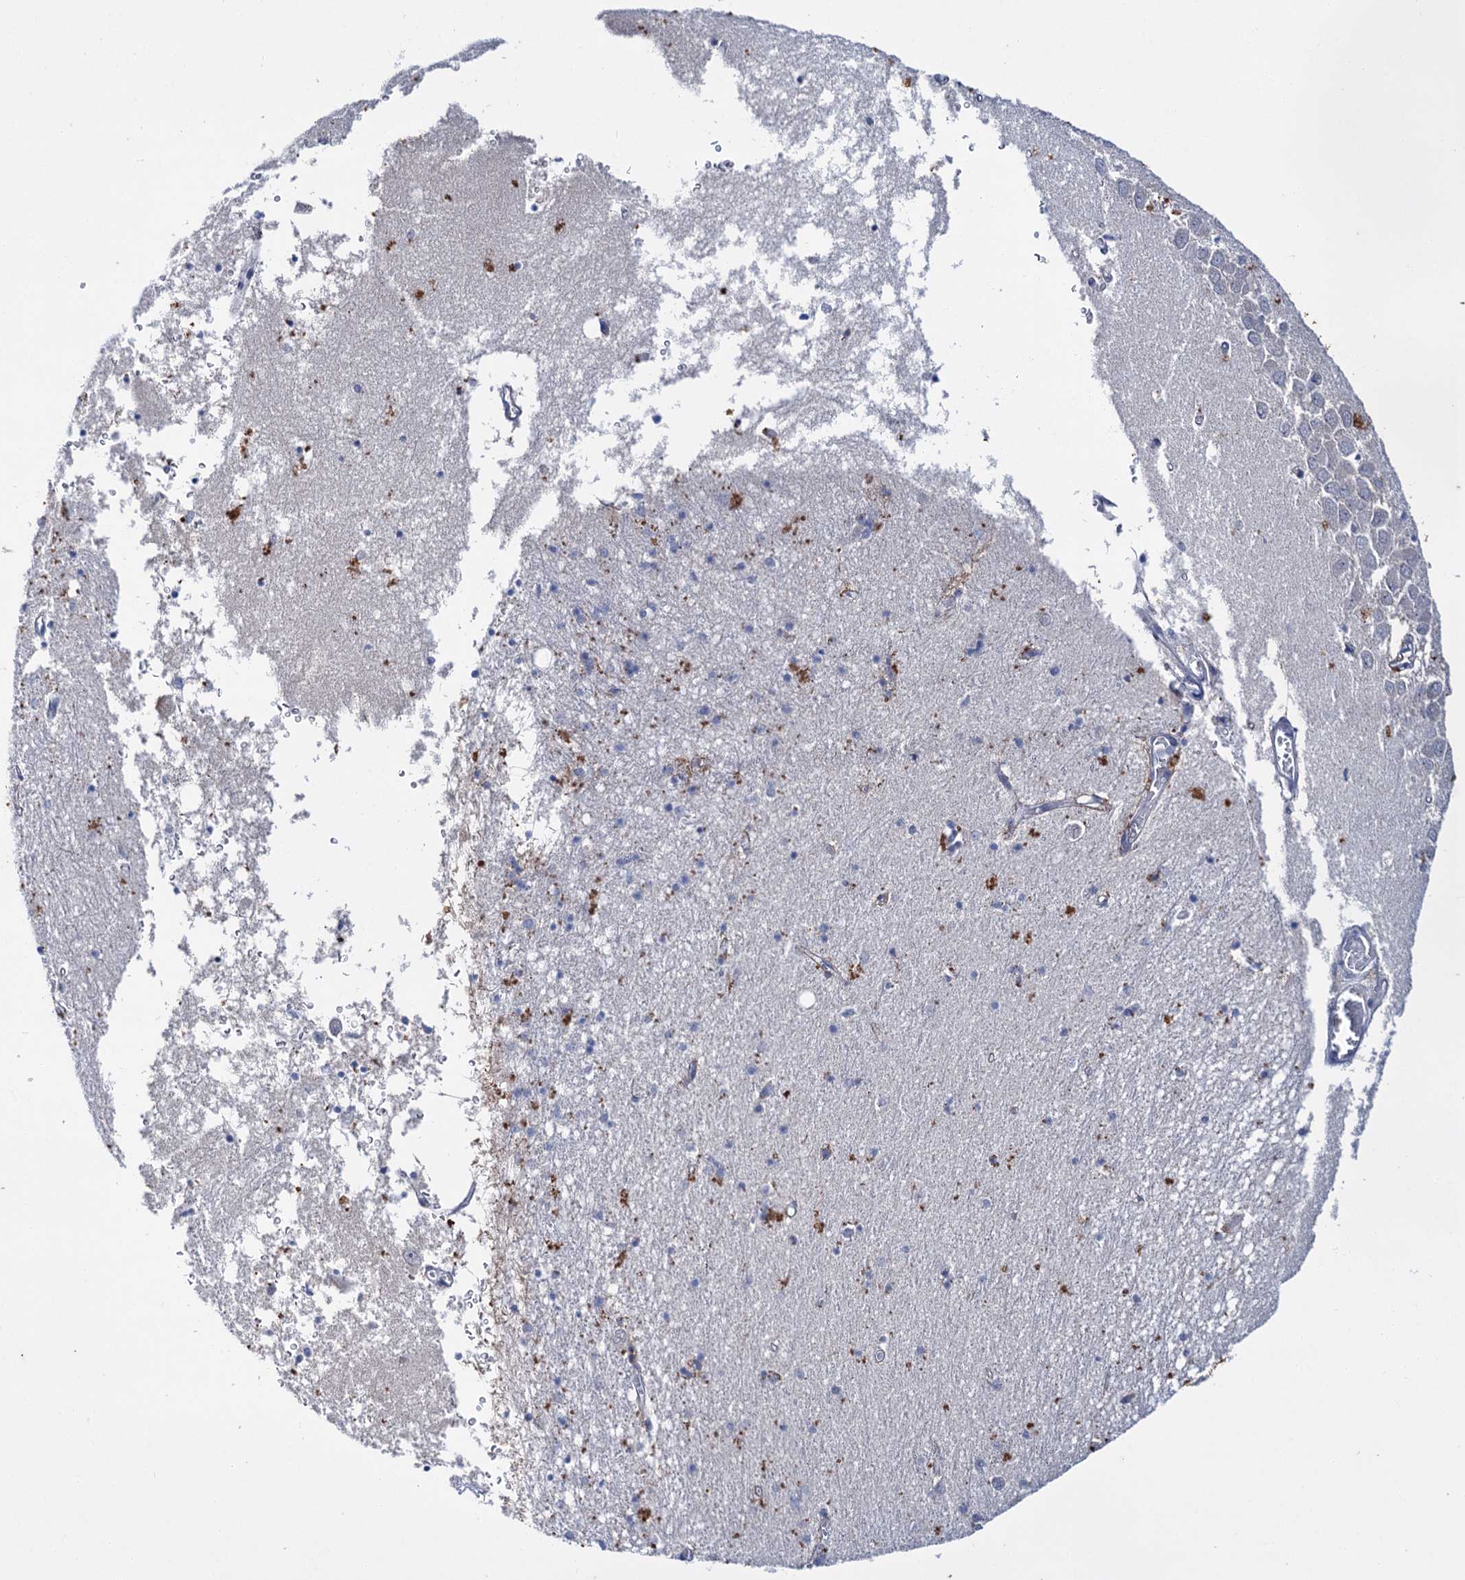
{"staining": {"intensity": "negative", "quantity": "none", "location": "none"}, "tissue": "hippocampus", "cell_type": "Glial cells", "image_type": "normal", "snomed": [{"axis": "morphology", "description": "Normal tissue, NOS"}, {"axis": "topography", "description": "Hippocampus"}], "caption": "The immunohistochemistry (IHC) histopathology image has no significant staining in glial cells of hippocampus. (Stains: DAB (3,3'-diaminobenzidine) immunohistochemistry (IHC) with hematoxylin counter stain, Microscopy: brightfield microscopy at high magnification).", "gene": "LYZL4", "patient": {"sex": "male", "age": 70}}